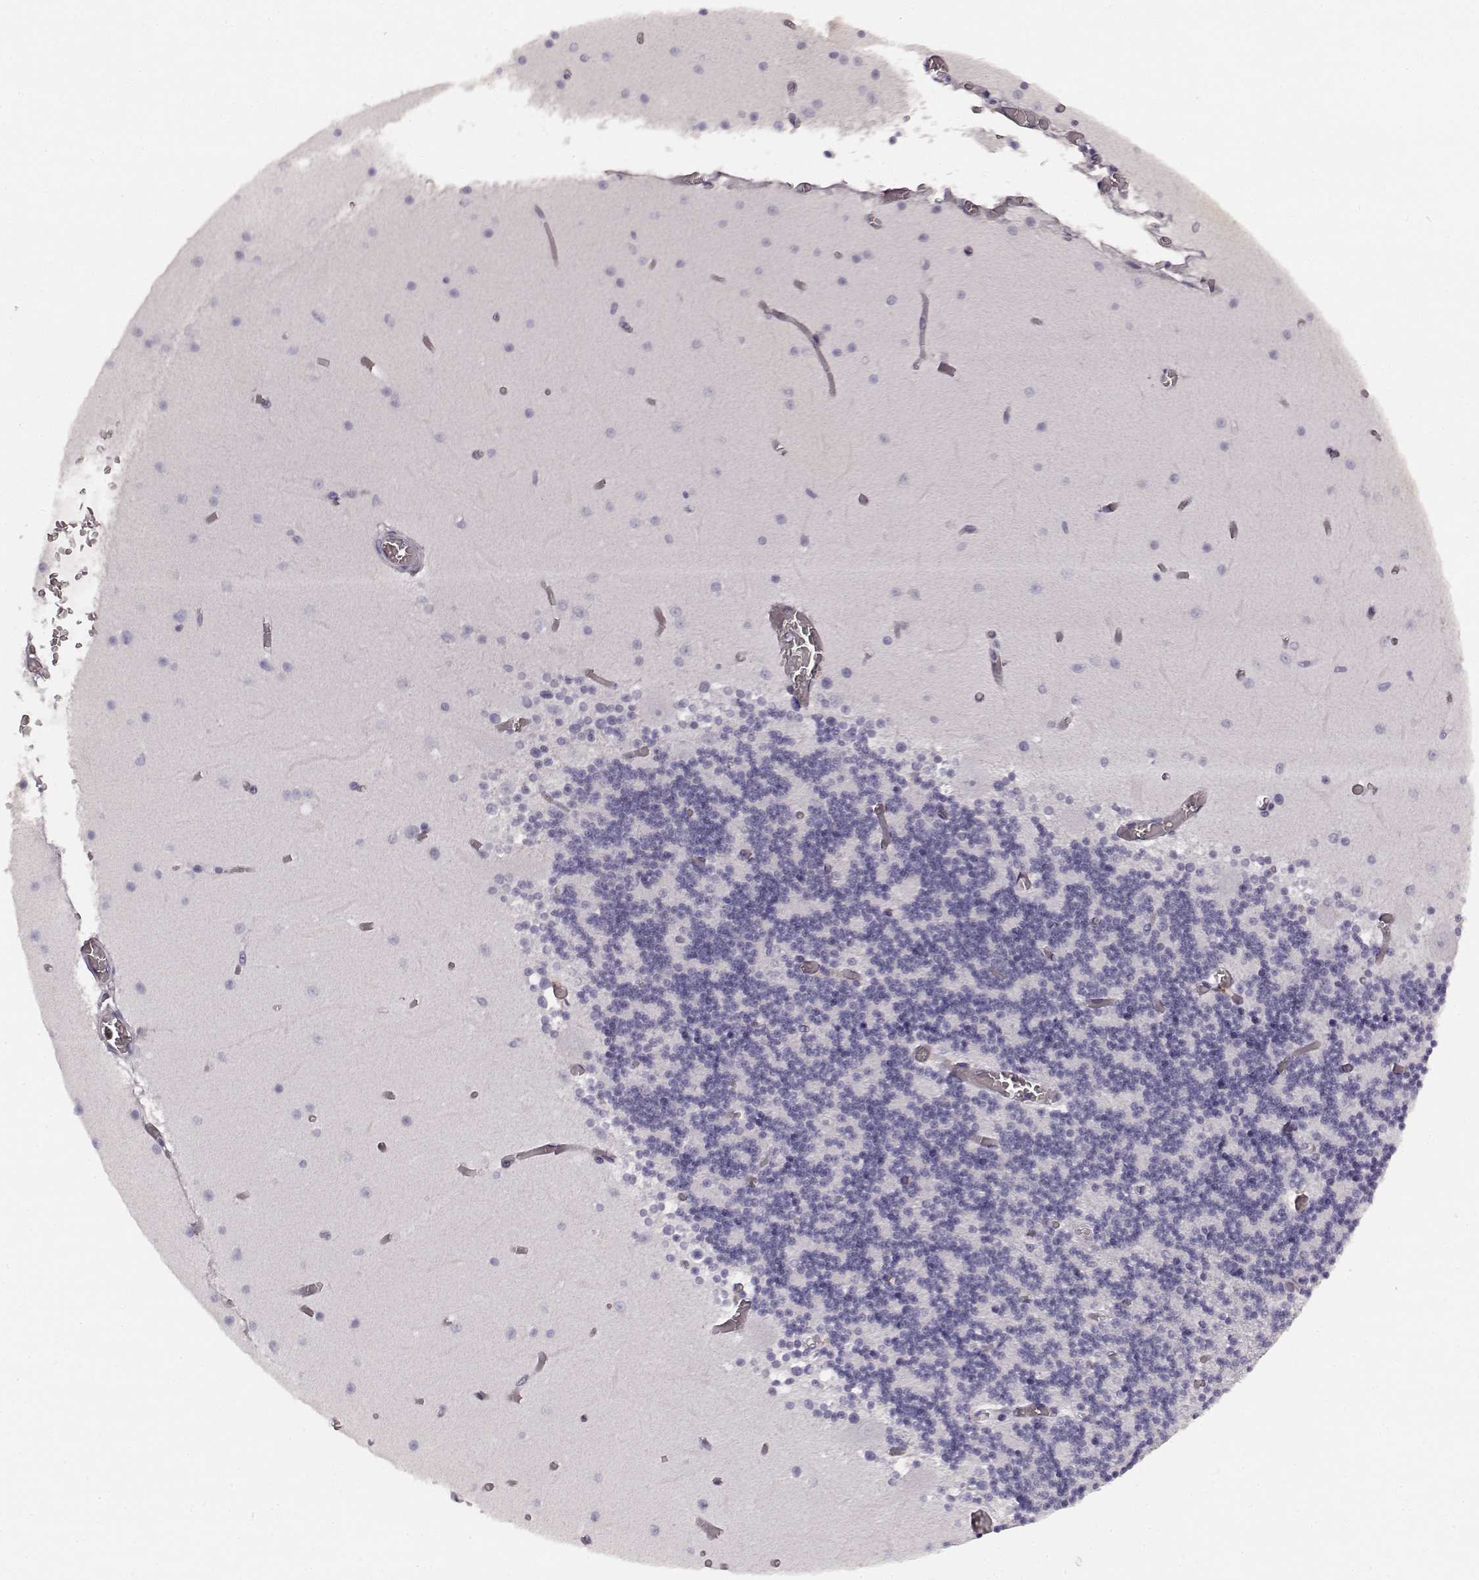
{"staining": {"intensity": "negative", "quantity": "none", "location": "none"}, "tissue": "cerebellum", "cell_type": "Cells in granular layer", "image_type": "normal", "snomed": [{"axis": "morphology", "description": "Normal tissue, NOS"}, {"axis": "topography", "description": "Cerebellum"}], "caption": "Cells in granular layer show no significant protein expression in normal cerebellum. (DAB immunohistochemistry (IHC) with hematoxylin counter stain).", "gene": "TMPRSS15", "patient": {"sex": "female", "age": 28}}